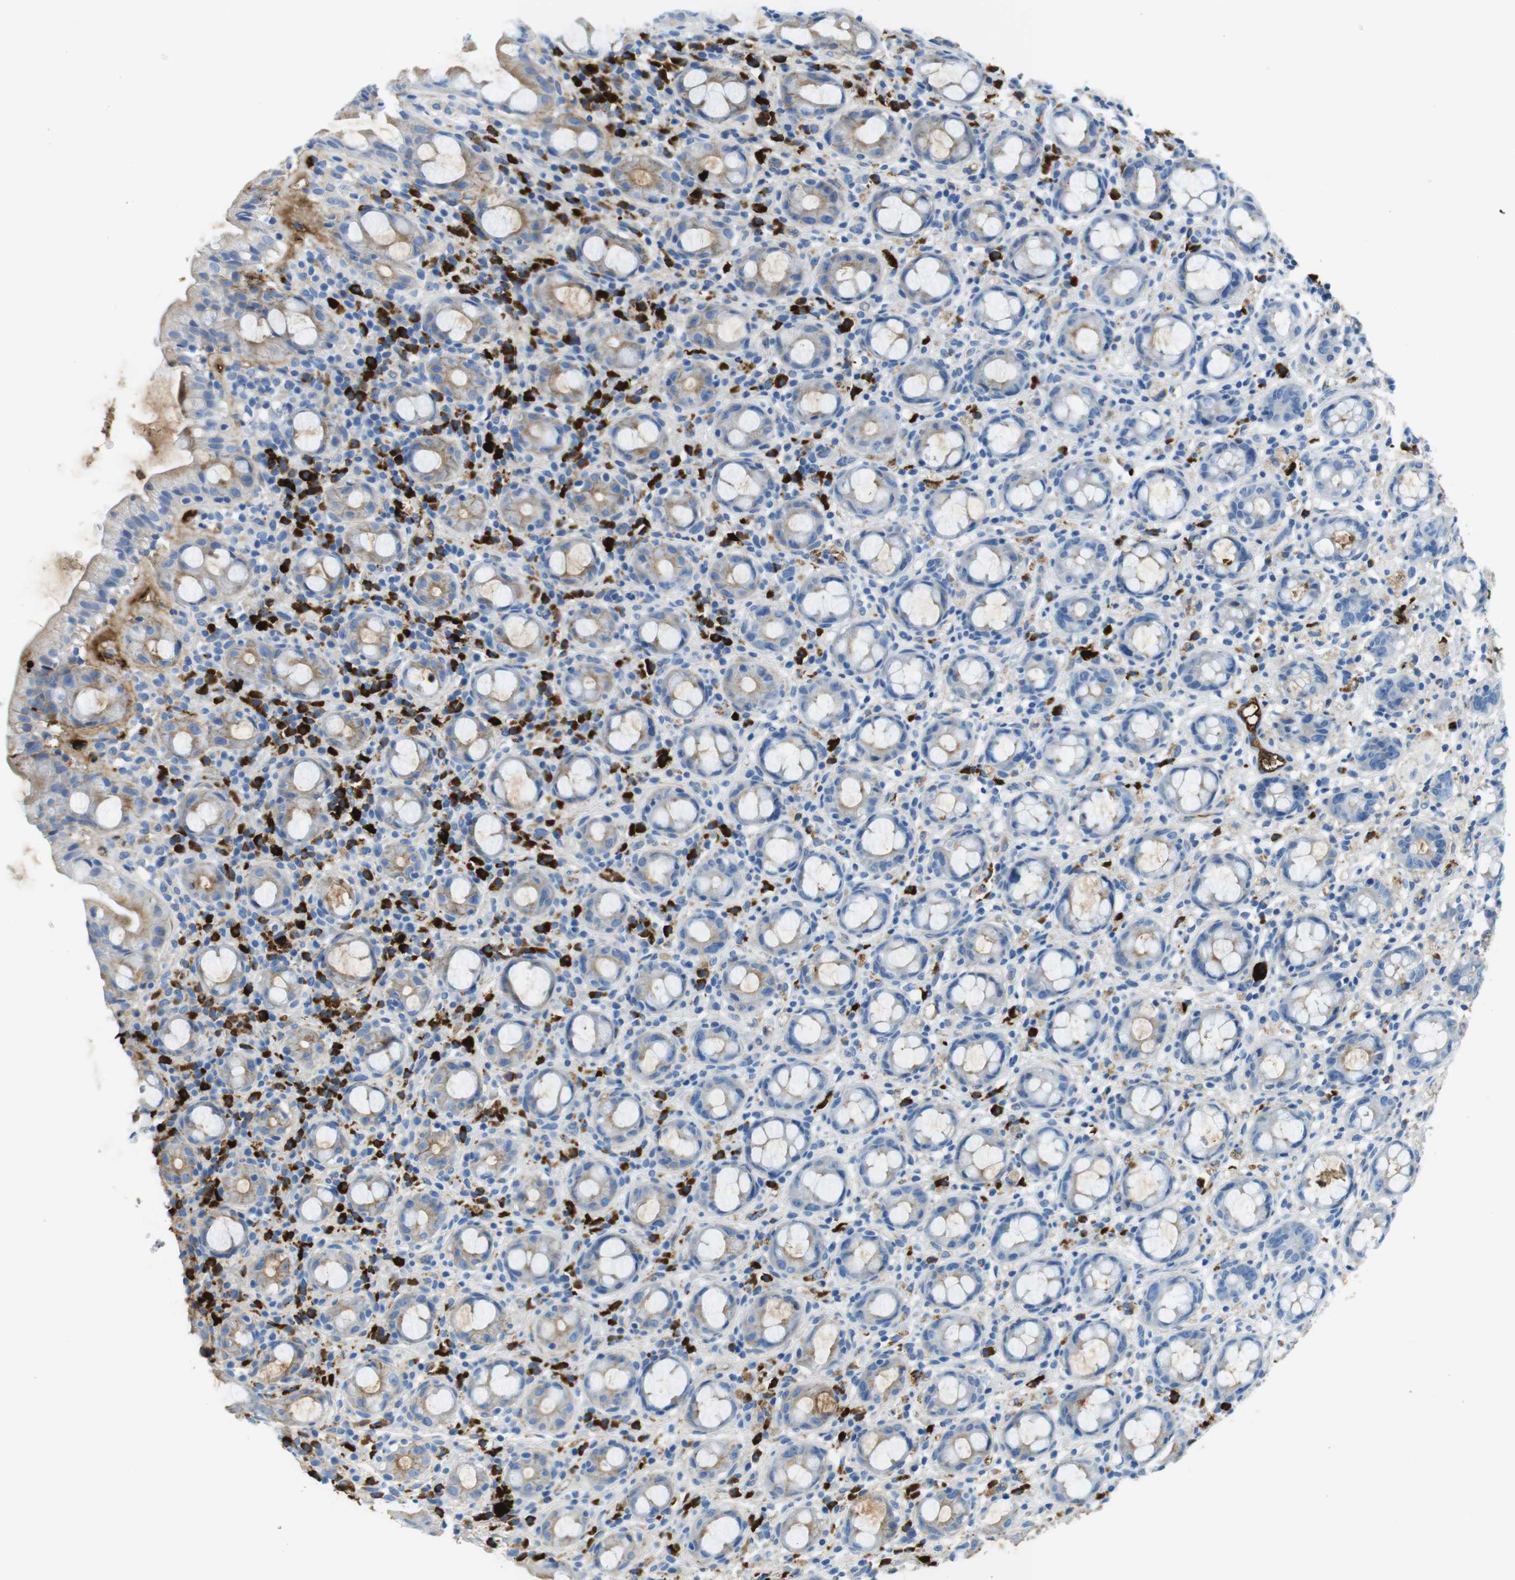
{"staining": {"intensity": "moderate", "quantity": "25%-75%", "location": "cytoplasmic/membranous"}, "tissue": "rectum", "cell_type": "Glandular cells", "image_type": "normal", "snomed": [{"axis": "morphology", "description": "Normal tissue, NOS"}, {"axis": "topography", "description": "Rectum"}], "caption": "A photomicrograph of human rectum stained for a protein shows moderate cytoplasmic/membranous brown staining in glandular cells.", "gene": "IGKC", "patient": {"sex": "male", "age": 44}}